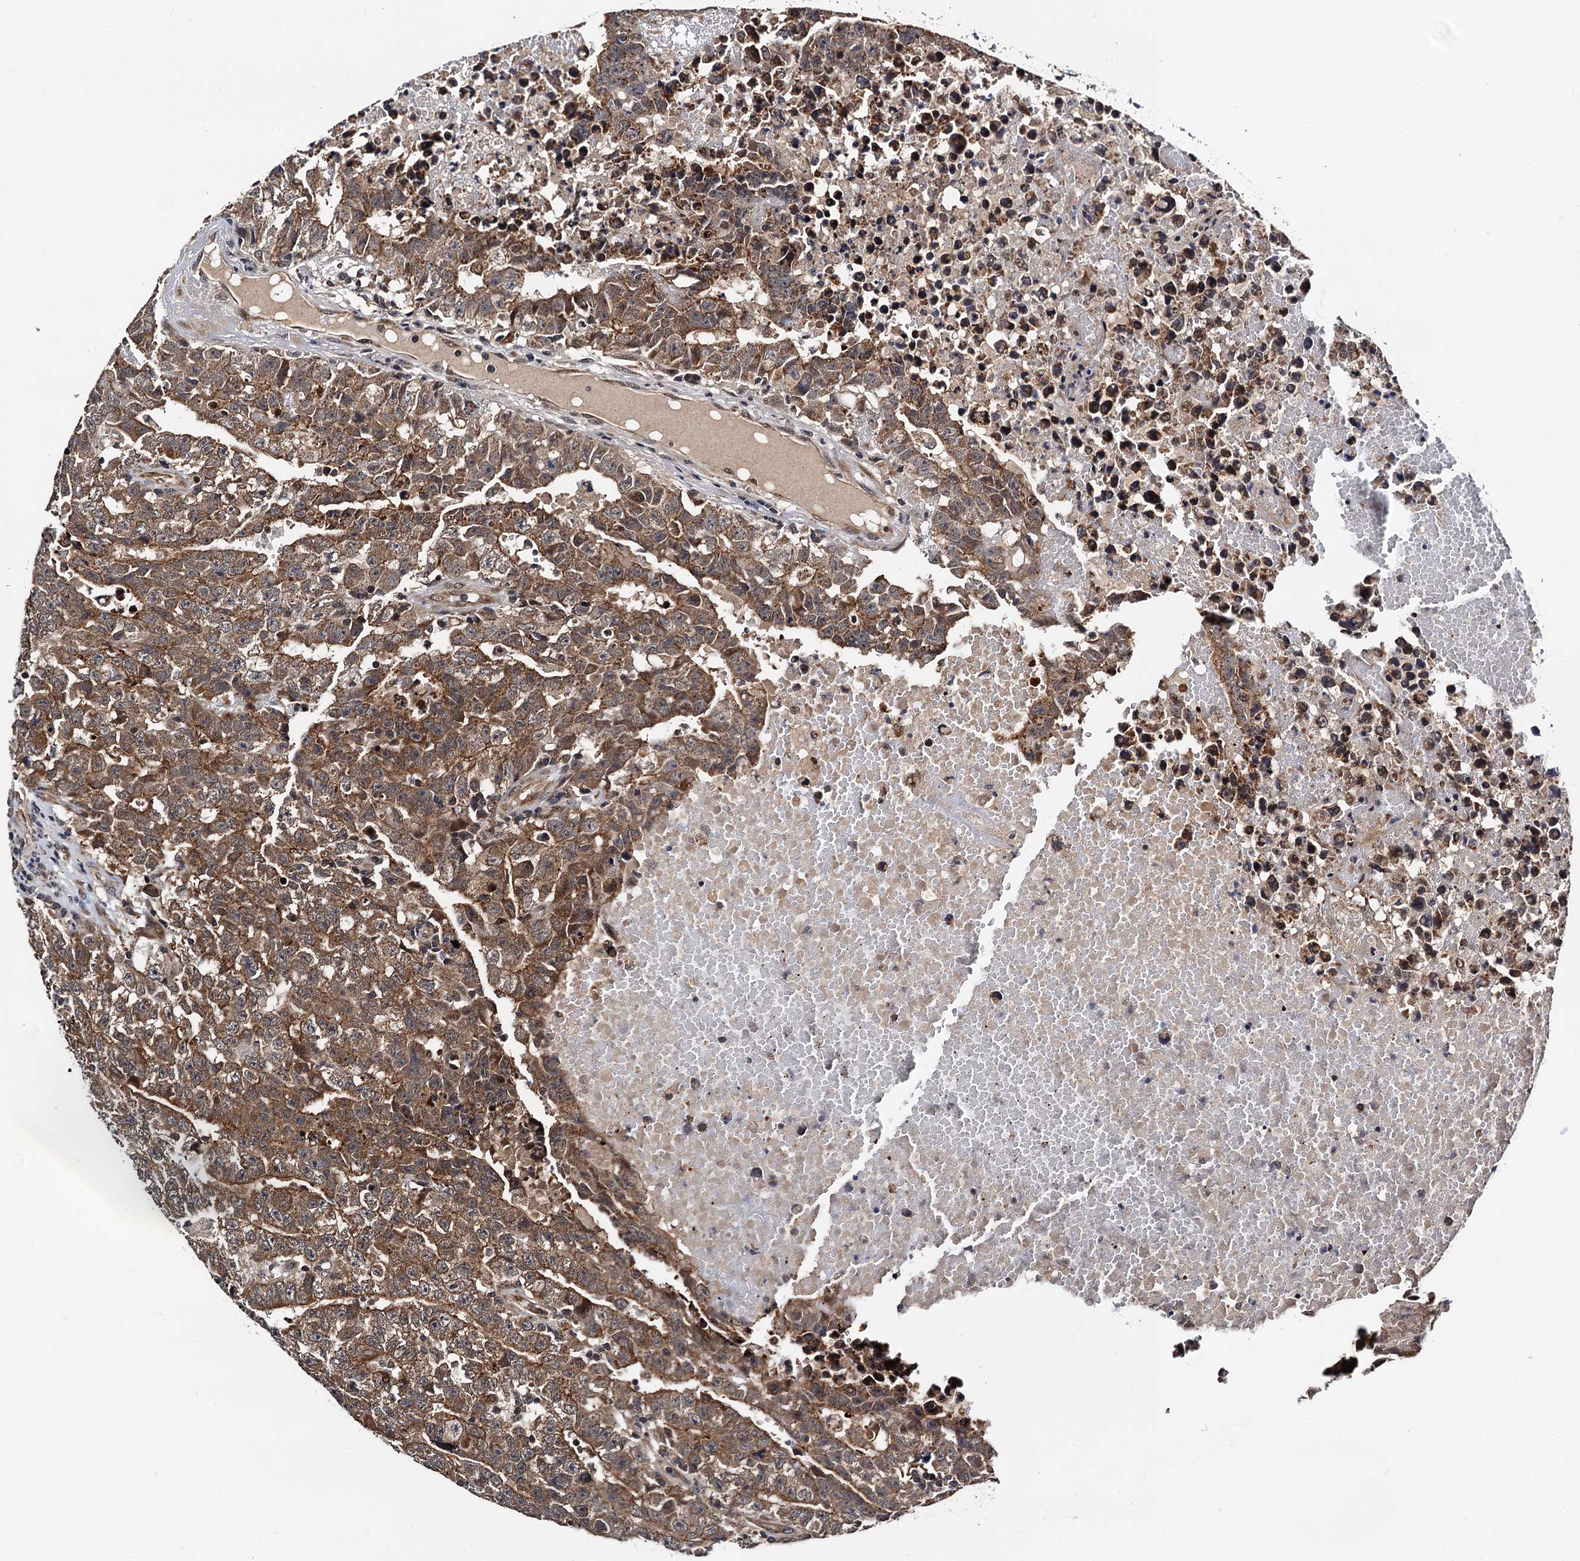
{"staining": {"intensity": "moderate", "quantity": ">75%", "location": "cytoplasmic/membranous"}, "tissue": "testis cancer", "cell_type": "Tumor cells", "image_type": "cancer", "snomed": [{"axis": "morphology", "description": "Carcinoma, Embryonal, NOS"}, {"axis": "topography", "description": "Testis"}], "caption": "High-magnification brightfield microscopy of embryonal carcinoma (testis) stained with DAB (3,3'-diaminobenzidine) (brown) and counterstained with hematoxylin (blue). tumor cells exhibit moderate cytoplasmic/membranous staining is present in about>75% of cells.", "gene": "NAA16", "patient": {"sex": "male", "age": 25}}